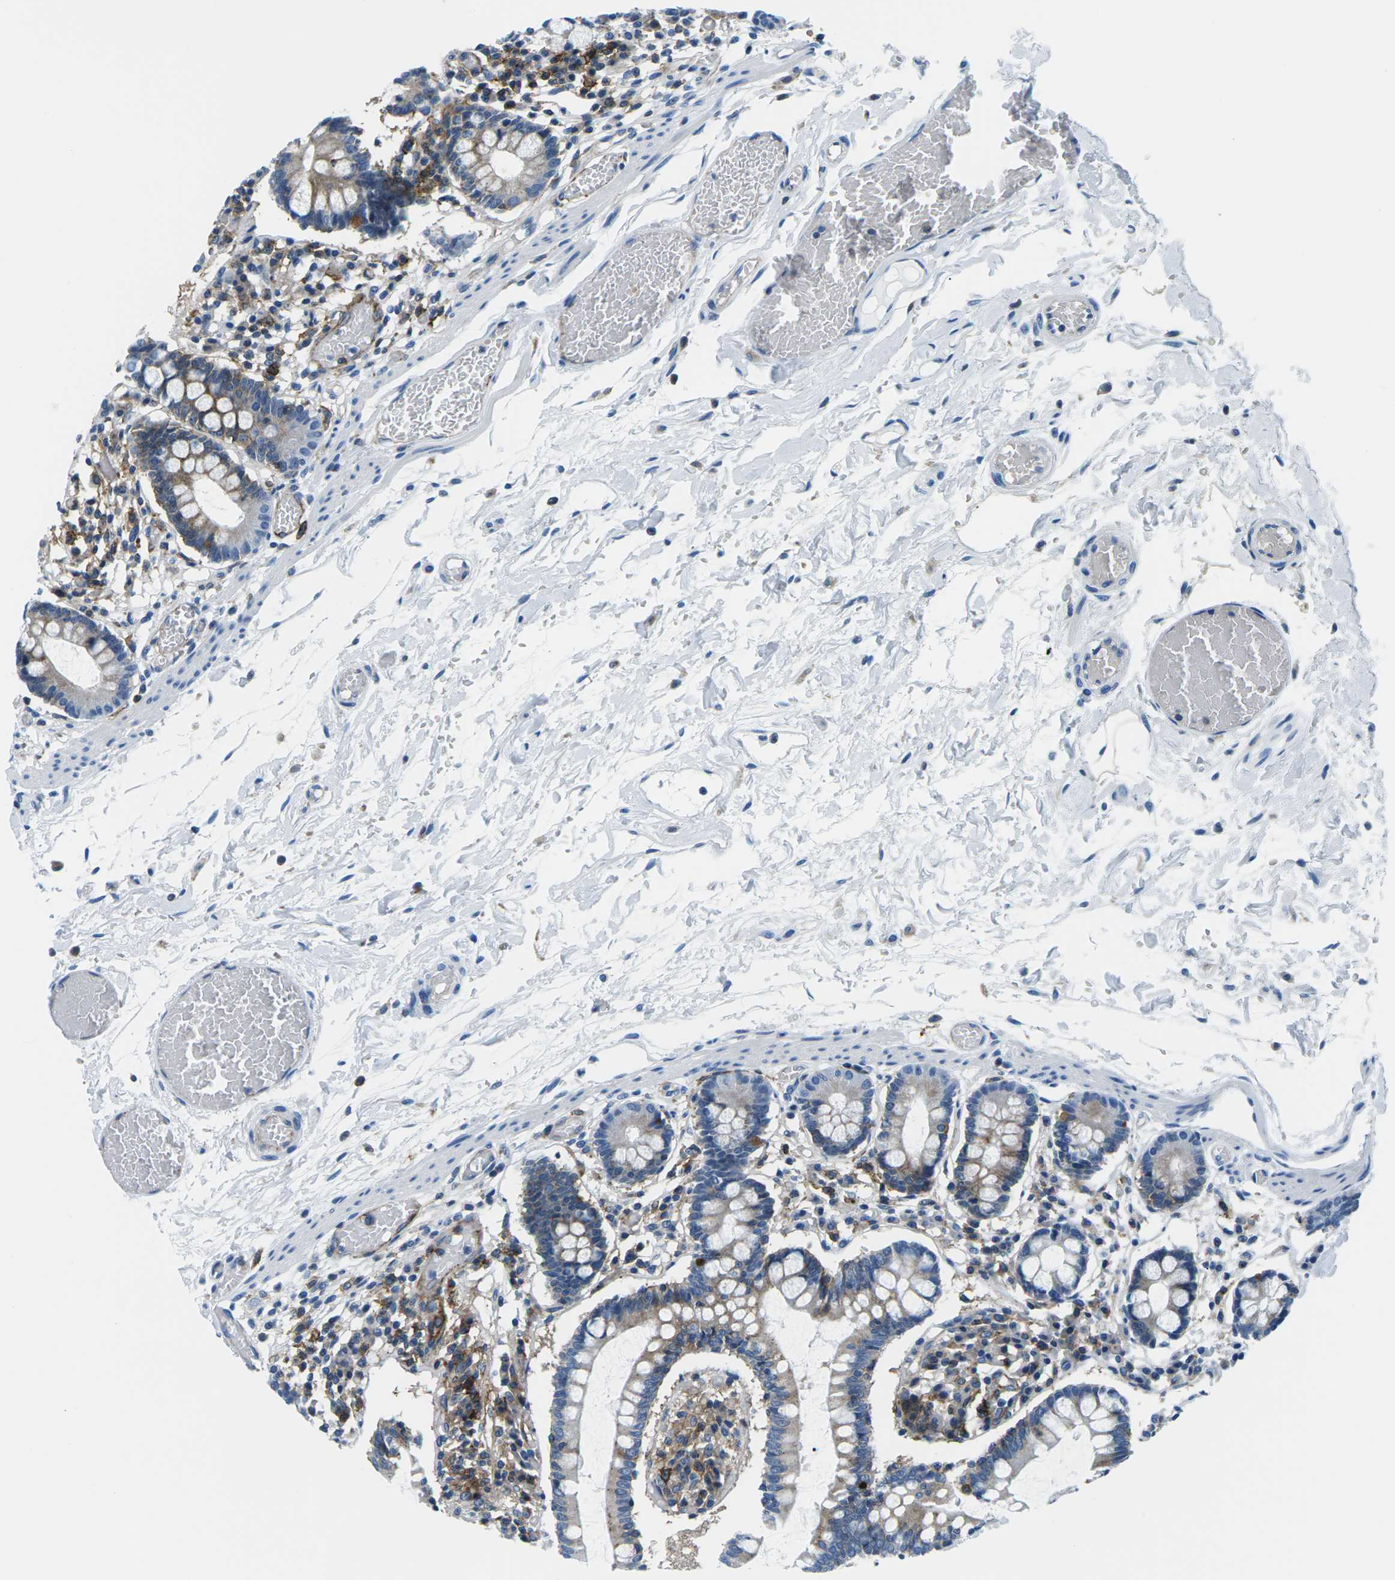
{"staining": {"intensity": "moderate", "quantity": "25%-75%", "location": "cytoplasmic/membranous"}, "tissue": "small intestine", "cell_type": "Glandular cells", "image_type": "normal", "snomed": [{"axis": "morphology", "description": "Normal tissue, NOS"}, {"axis": "topography", "description": "Small intestine"}], "caption": "Moderate cytoplasmic/membranous expression is seen in approximately 25%-75% of glandular cells in benign small intestine.", "gene": "SOCS4", "patient": {"sex": "female", "age": 61}}